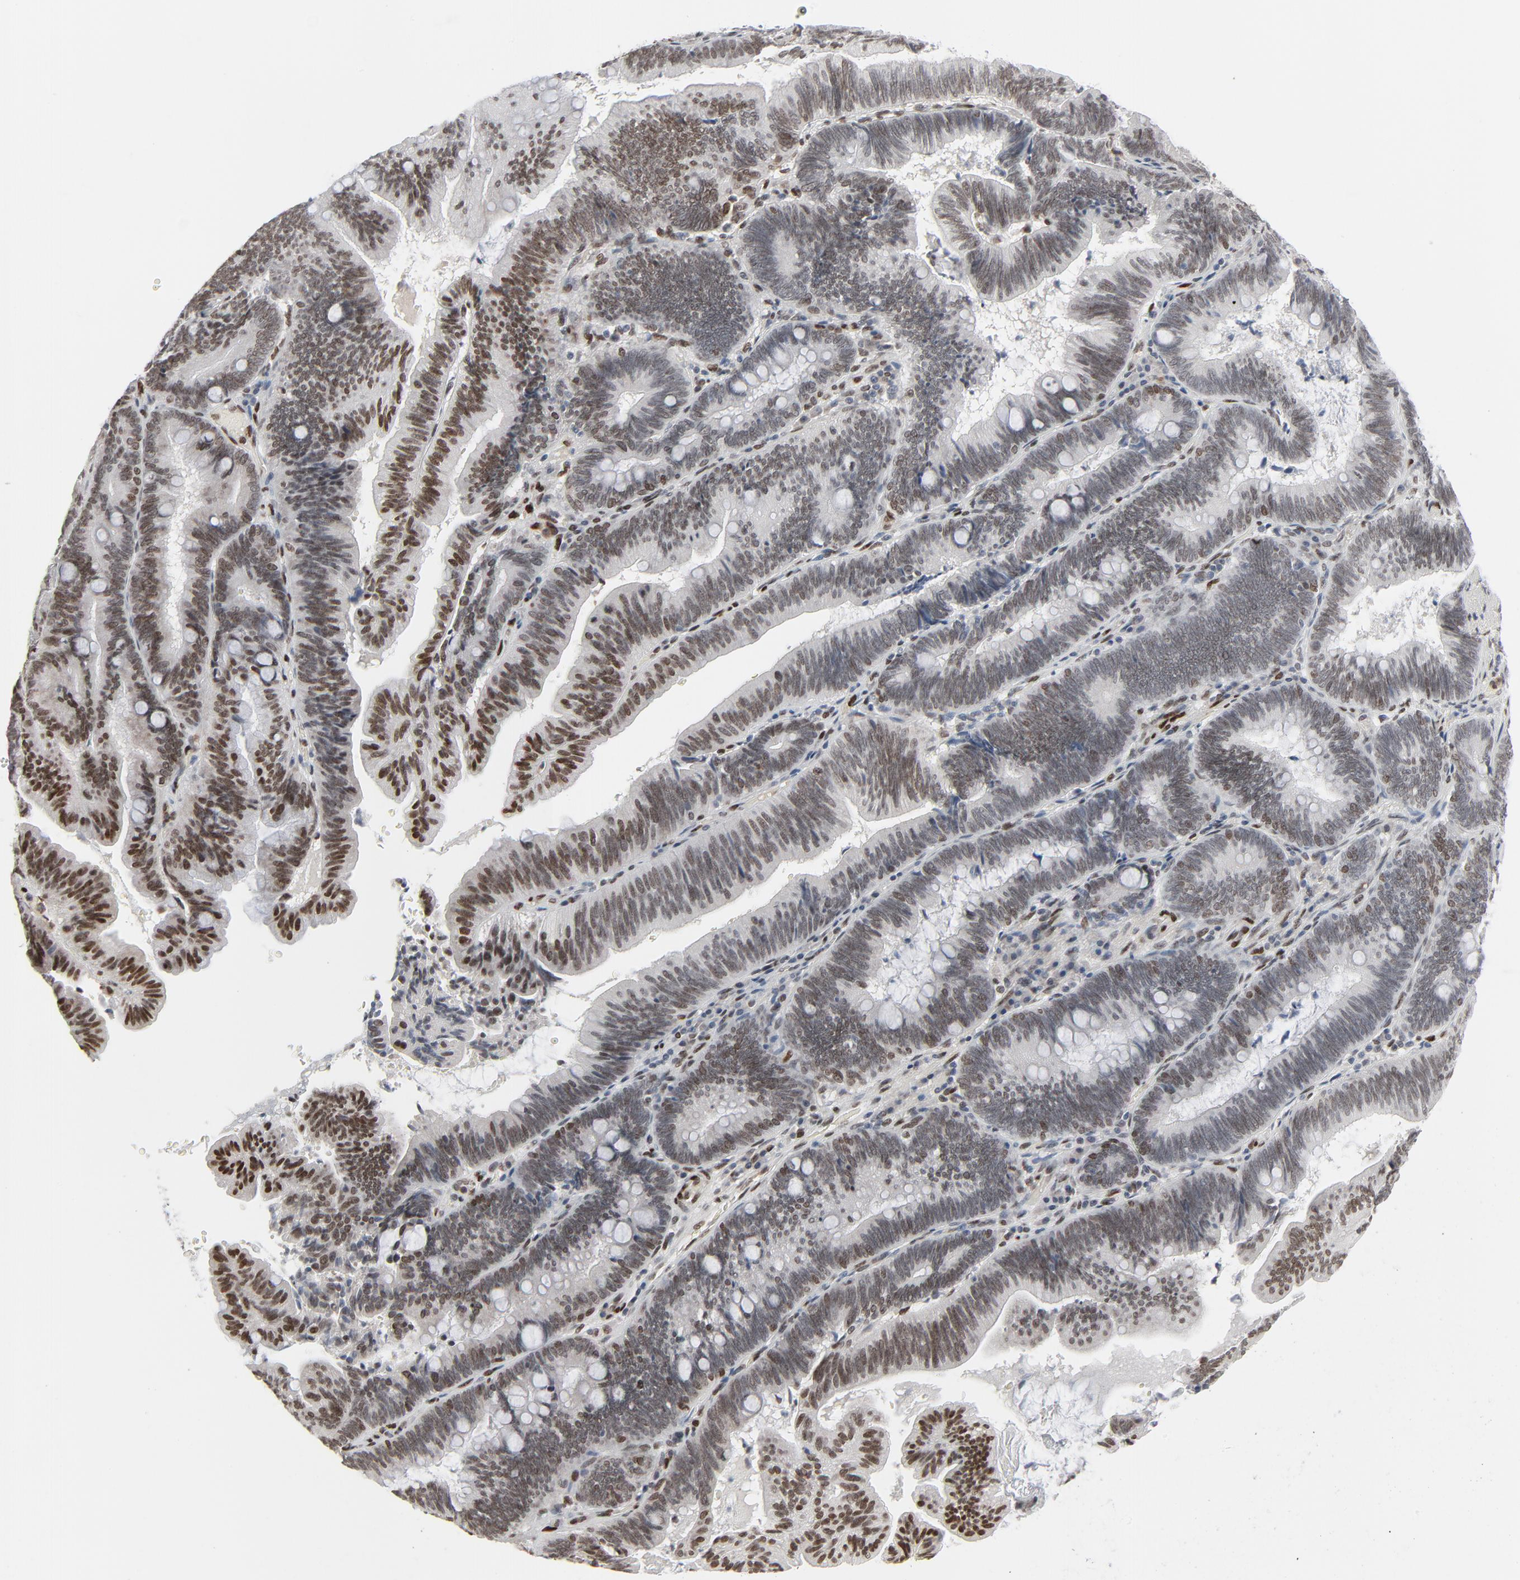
{"staining": {"intensity": "strong", "quantity": ">75%", "location": "nuclear"}, "tissue": "pancreatic cancer", "cell_type": "Tumor cells", "image_type": "cancer", "snomed": [{"axis": "morphology", "description": "Adenocarcinoma, NOS"}, {"axis": "topography", "description": "Pancreas"}], "caption": "Immunohistochemistry (IHC) (DAB (3,3'-diaminobenzidine)) staining of human pancreatic adenocarcinoma displays strong nuclear protein staining in approximately >75% of tumor cells.", "gene": "CUX1", "patient": {"sex": "male", "age": 82}}